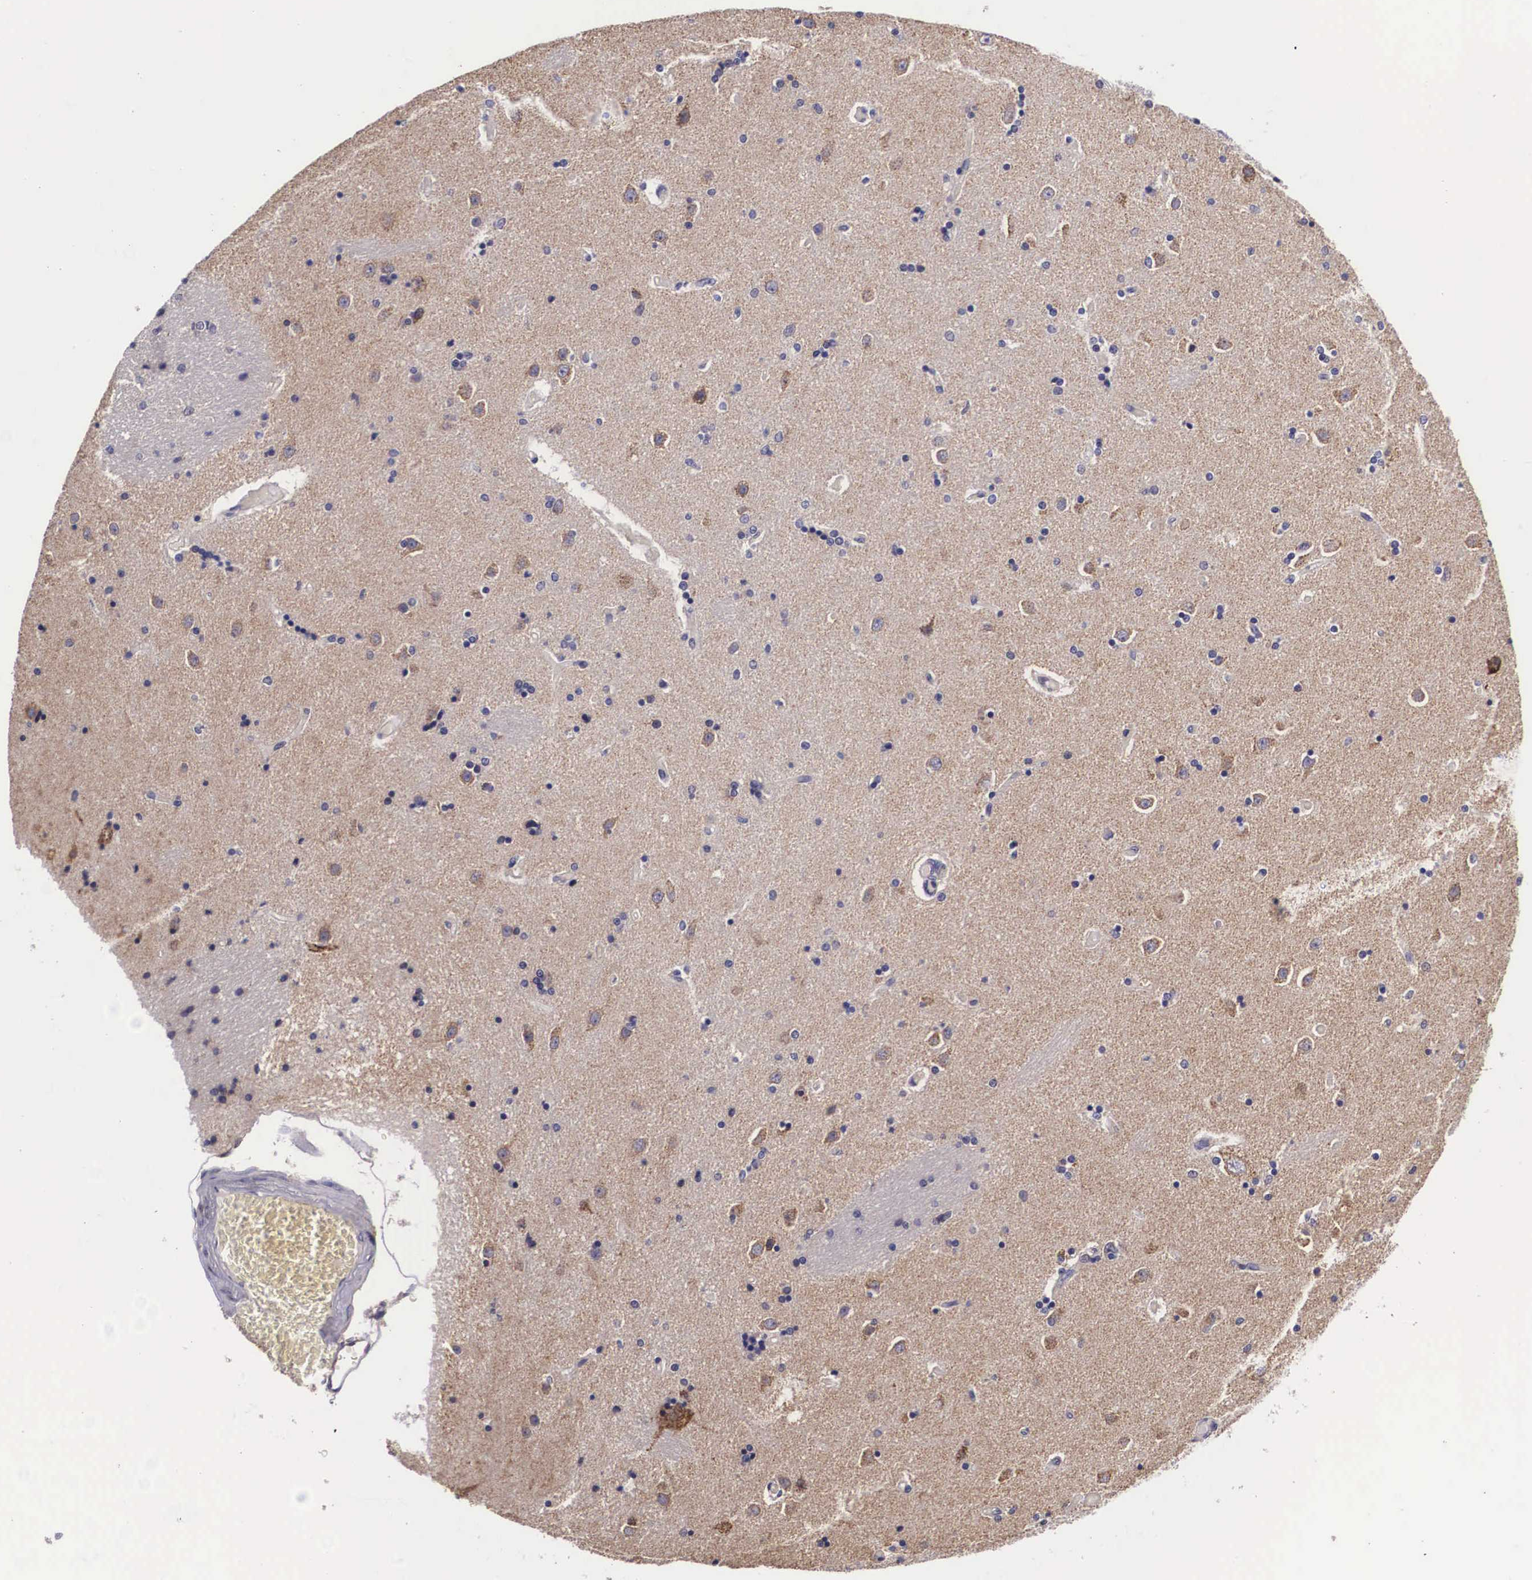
{"staining": {"intensity": "negative", "quantity": "none", "location": "none"}, "tissue": "caudate", "cell_type": "Glial cells", "image_type": "normal", "snomed": [{"axis": "morphology", "description": "Normal tissue, NOS"}, {"axis": "topography", "description": "Lateral ventricle wall"}], "caption": "Immunohistochemical staining of normal caudate reveals no significant expression in glial cells. Brightfield microscopy of immunohistochemistry (IHC) stained with DAB (3,3'-diaminobenzidine) (brown) and hematoxylin (blue), captured at high magnification.", "gene": "ARG2", "patient": {"sex": "female", "age": 54}}